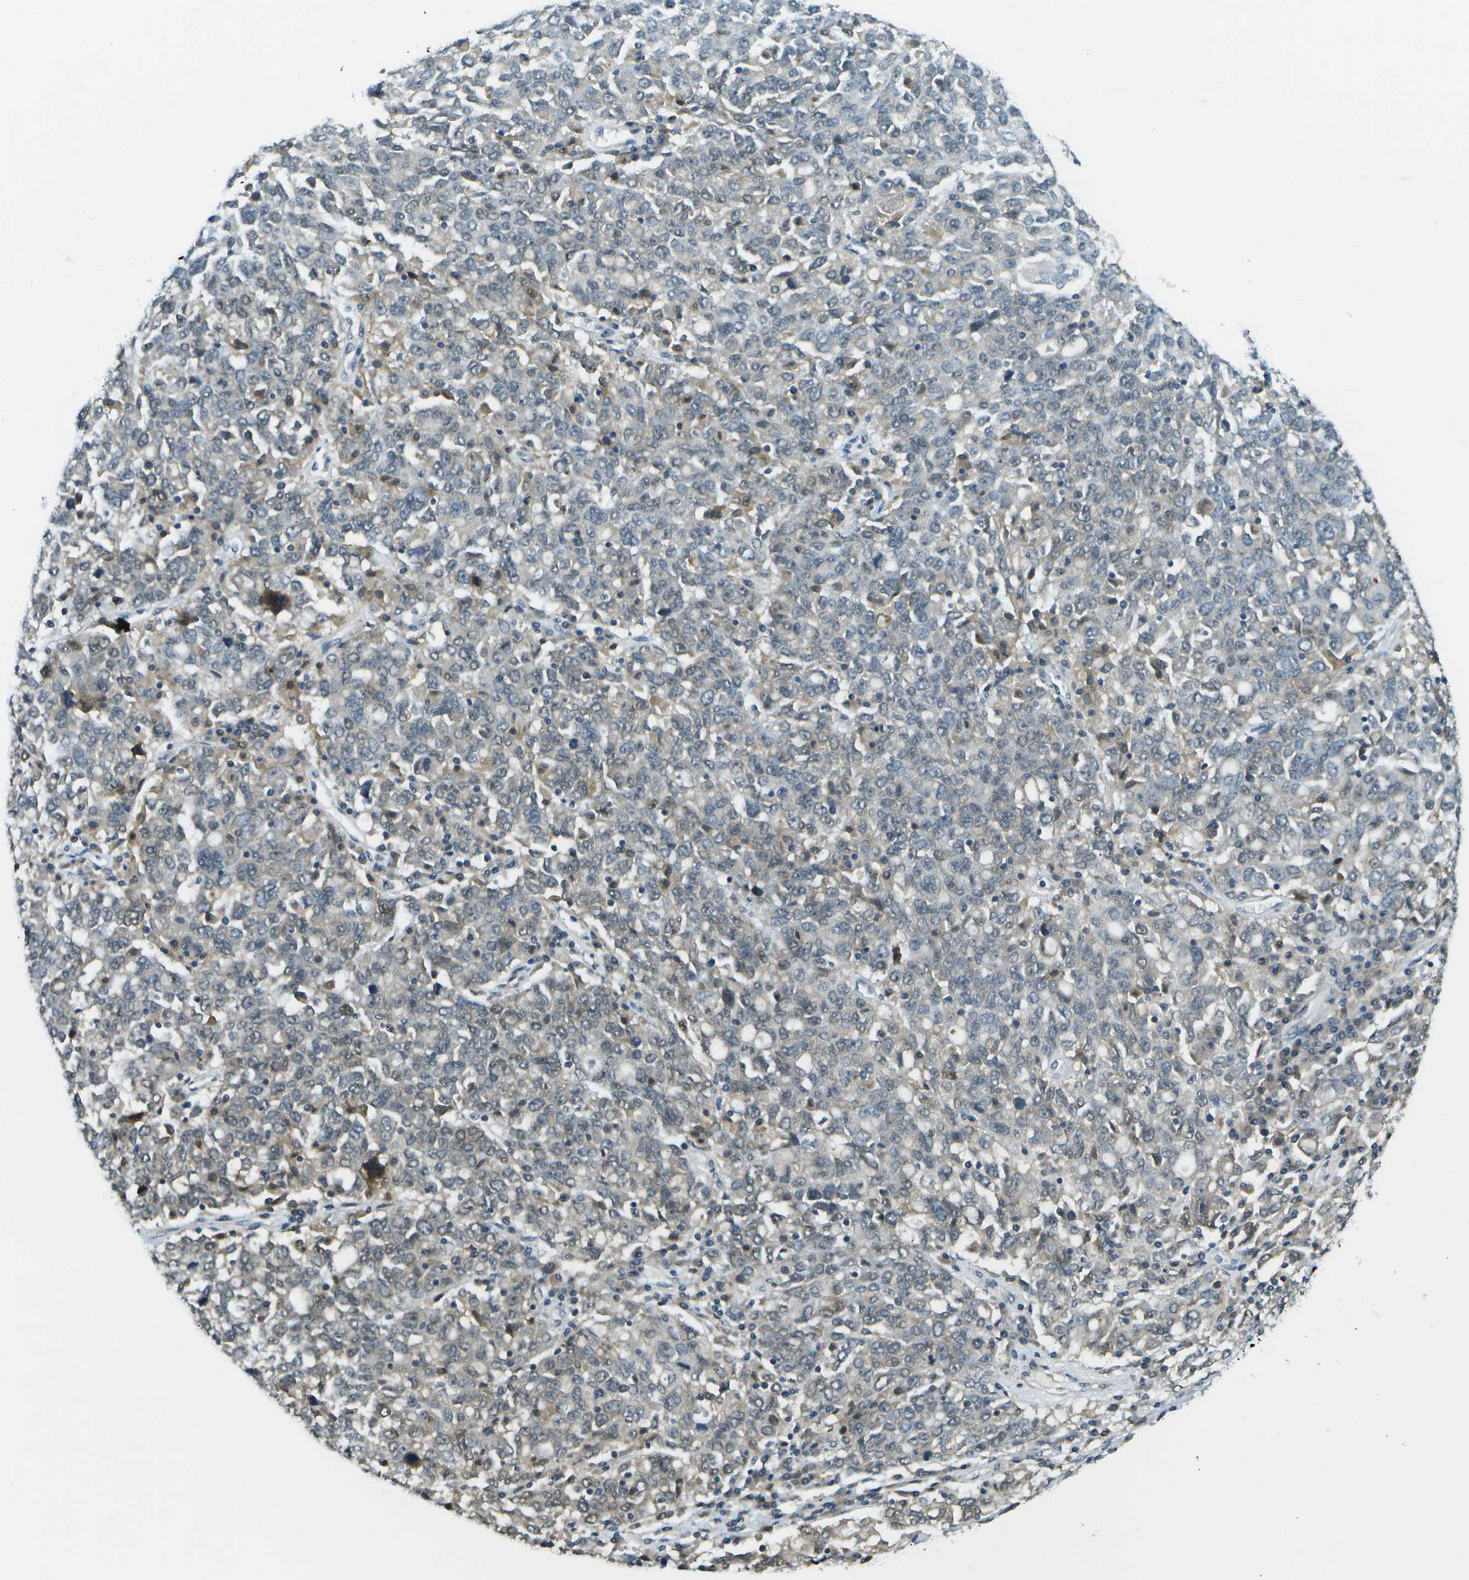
{"staining": {"intensity": "weak", "quantity": "<25%", "location": "cytoplasmic/membranous"}, "tissue": "ovarian cancer", "cell_type": "Tumor cells", "image_type": "cancer", "snomed": [{"axis": "morphology", "description": "Carcinoma, endometroid"}, {"axis": "topography", "description": "Ovary"}], "caption": "Tumor cells show no significant protein staining in ovarian cancer.", "gene": "CDH23", "patient": {"sex": "female", "age": 62}}